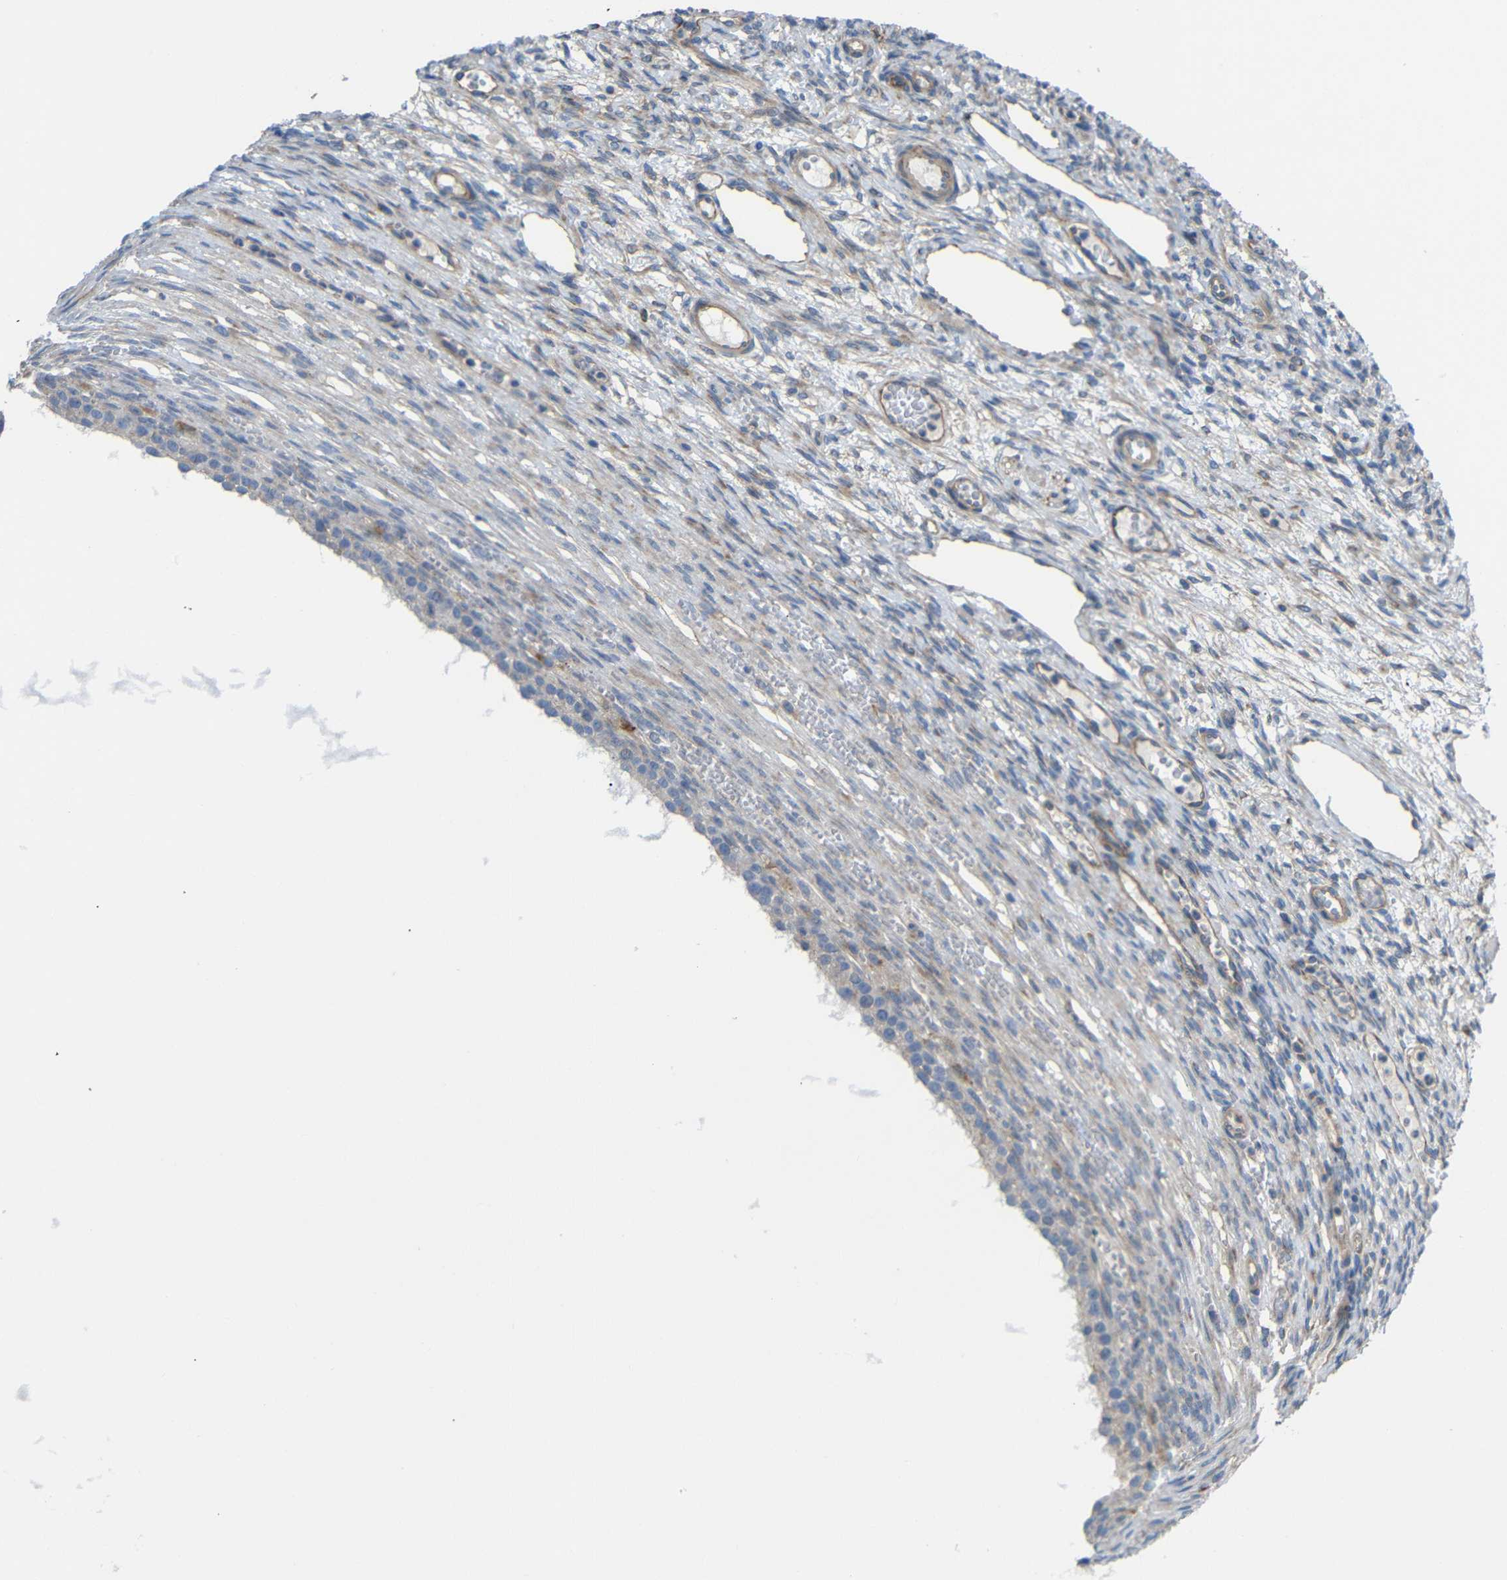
{"staining": {"intensity": "weak", "quantity": "25%-75%", "location": "cytoplasmic/membranous"}, "tissue": "ovary", "cell_type": "Ovarian stroma cells", "image_type": "normal", "snomed": [{"axis": "morphology", "description": "Normal tissue, NOS"}, {"axis": "topography", "description": "Ovary"}], "caption": "Ovary stained with a brown dye reveals weak cytoplasmic/membranous positive expression in approximately 25%-75% of ovarian stroma cells.", "gene": "SYPL1", "patient": {"sex": "female", "age": 33}}